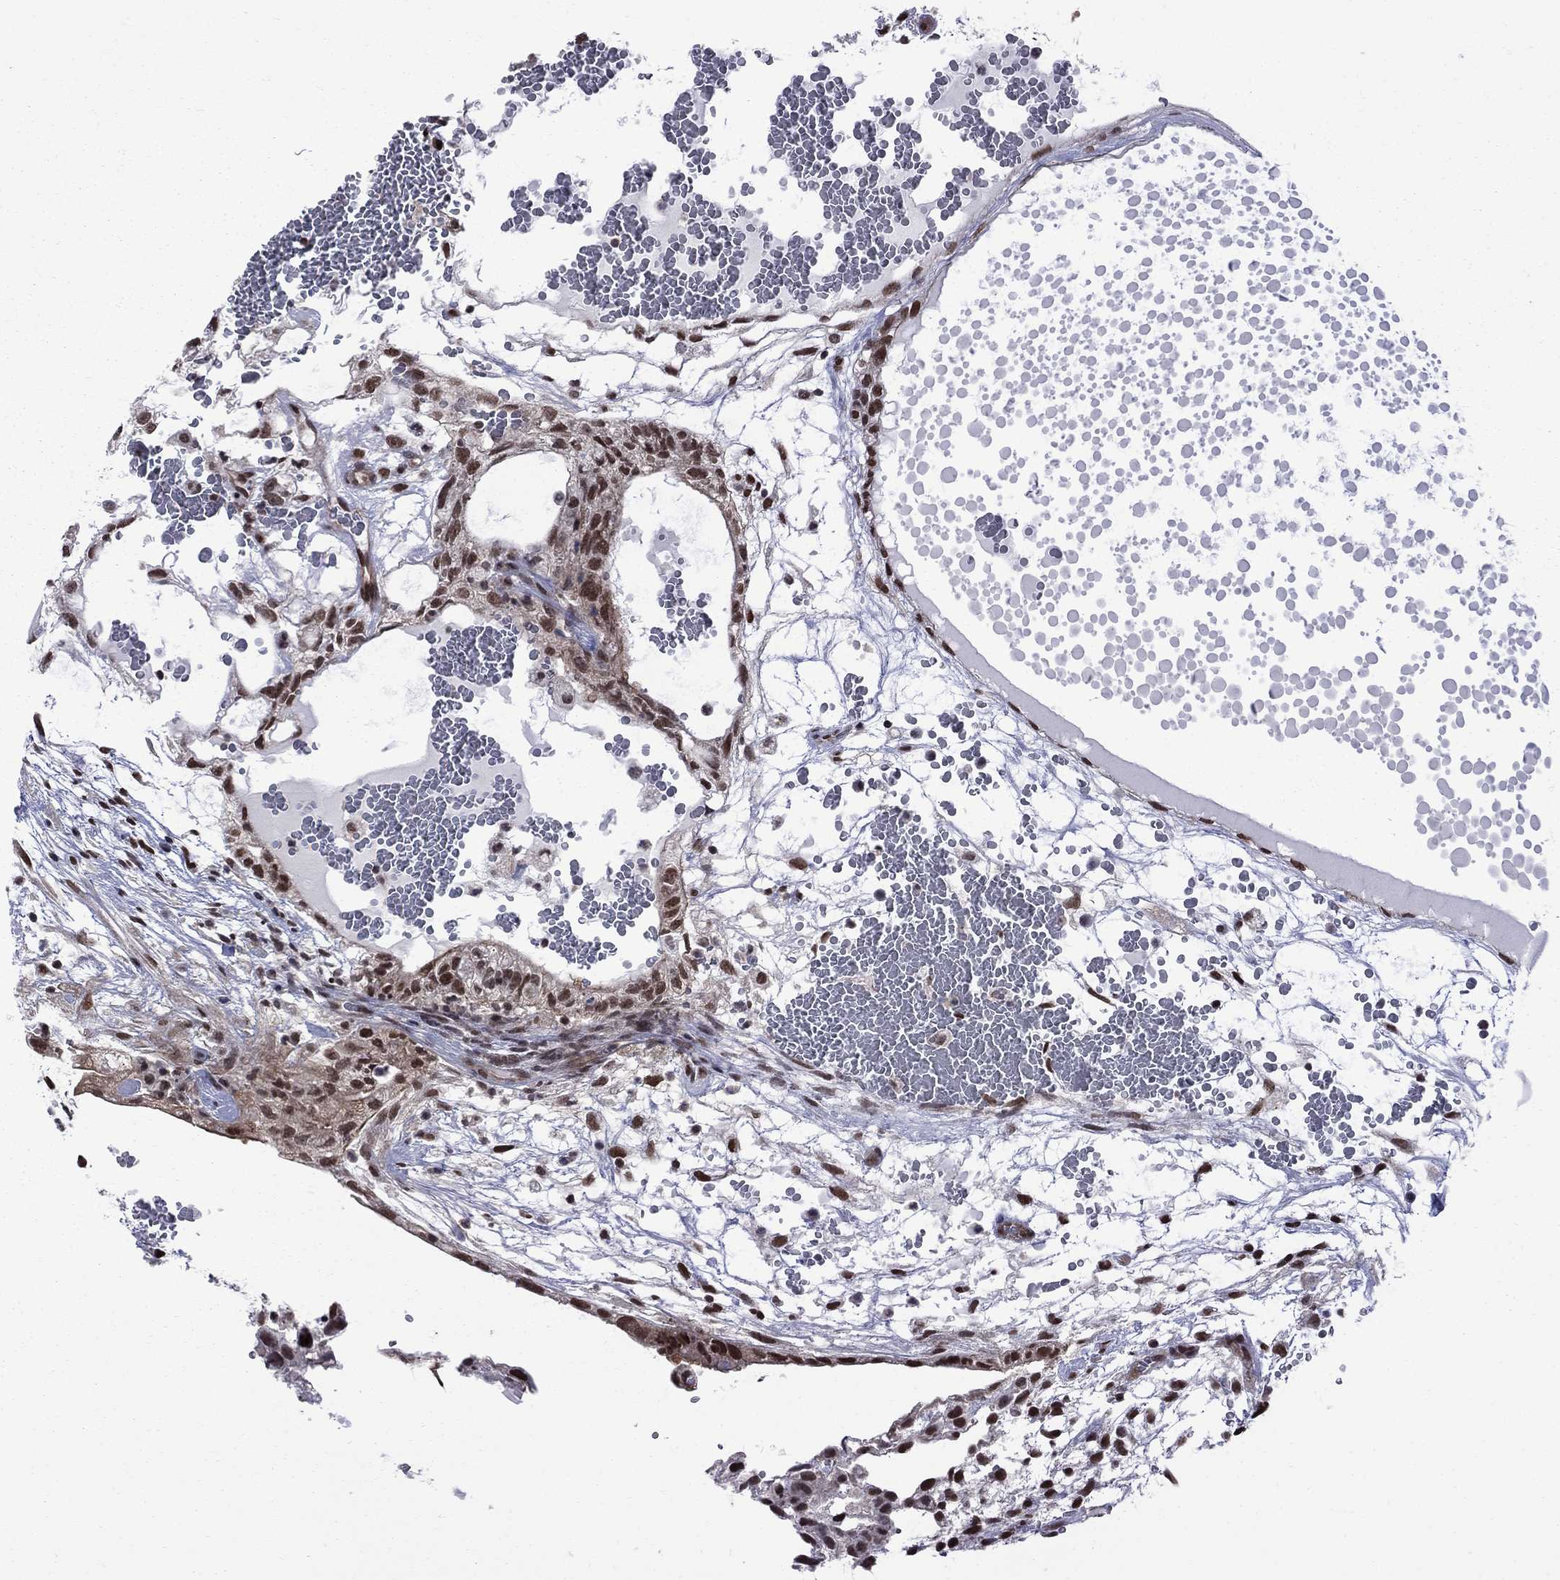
{"staining": {"intensity": "strong", "quantity": "25%-75%", "location": "nuclear"}, "tissue": "testis cancer", "cell_type": "Tumor cells", "image_type": "cancer", "snomed": [{"axis": "morphology", "description": "Normal tissue, NOS"}, {"axis": "morphology", "description": "Carcinoma, Embryonal, NOS"}, {"axis": "topography", "description": "Testis"}], "caption": "Protein expression by IHC demonstrates strong nuclear positivity in approximately 25%-75% of tumor cells in testis embryonal carcinoma.", "gene": "BRF1", "patient": {"sex": "male", "age": 32}}